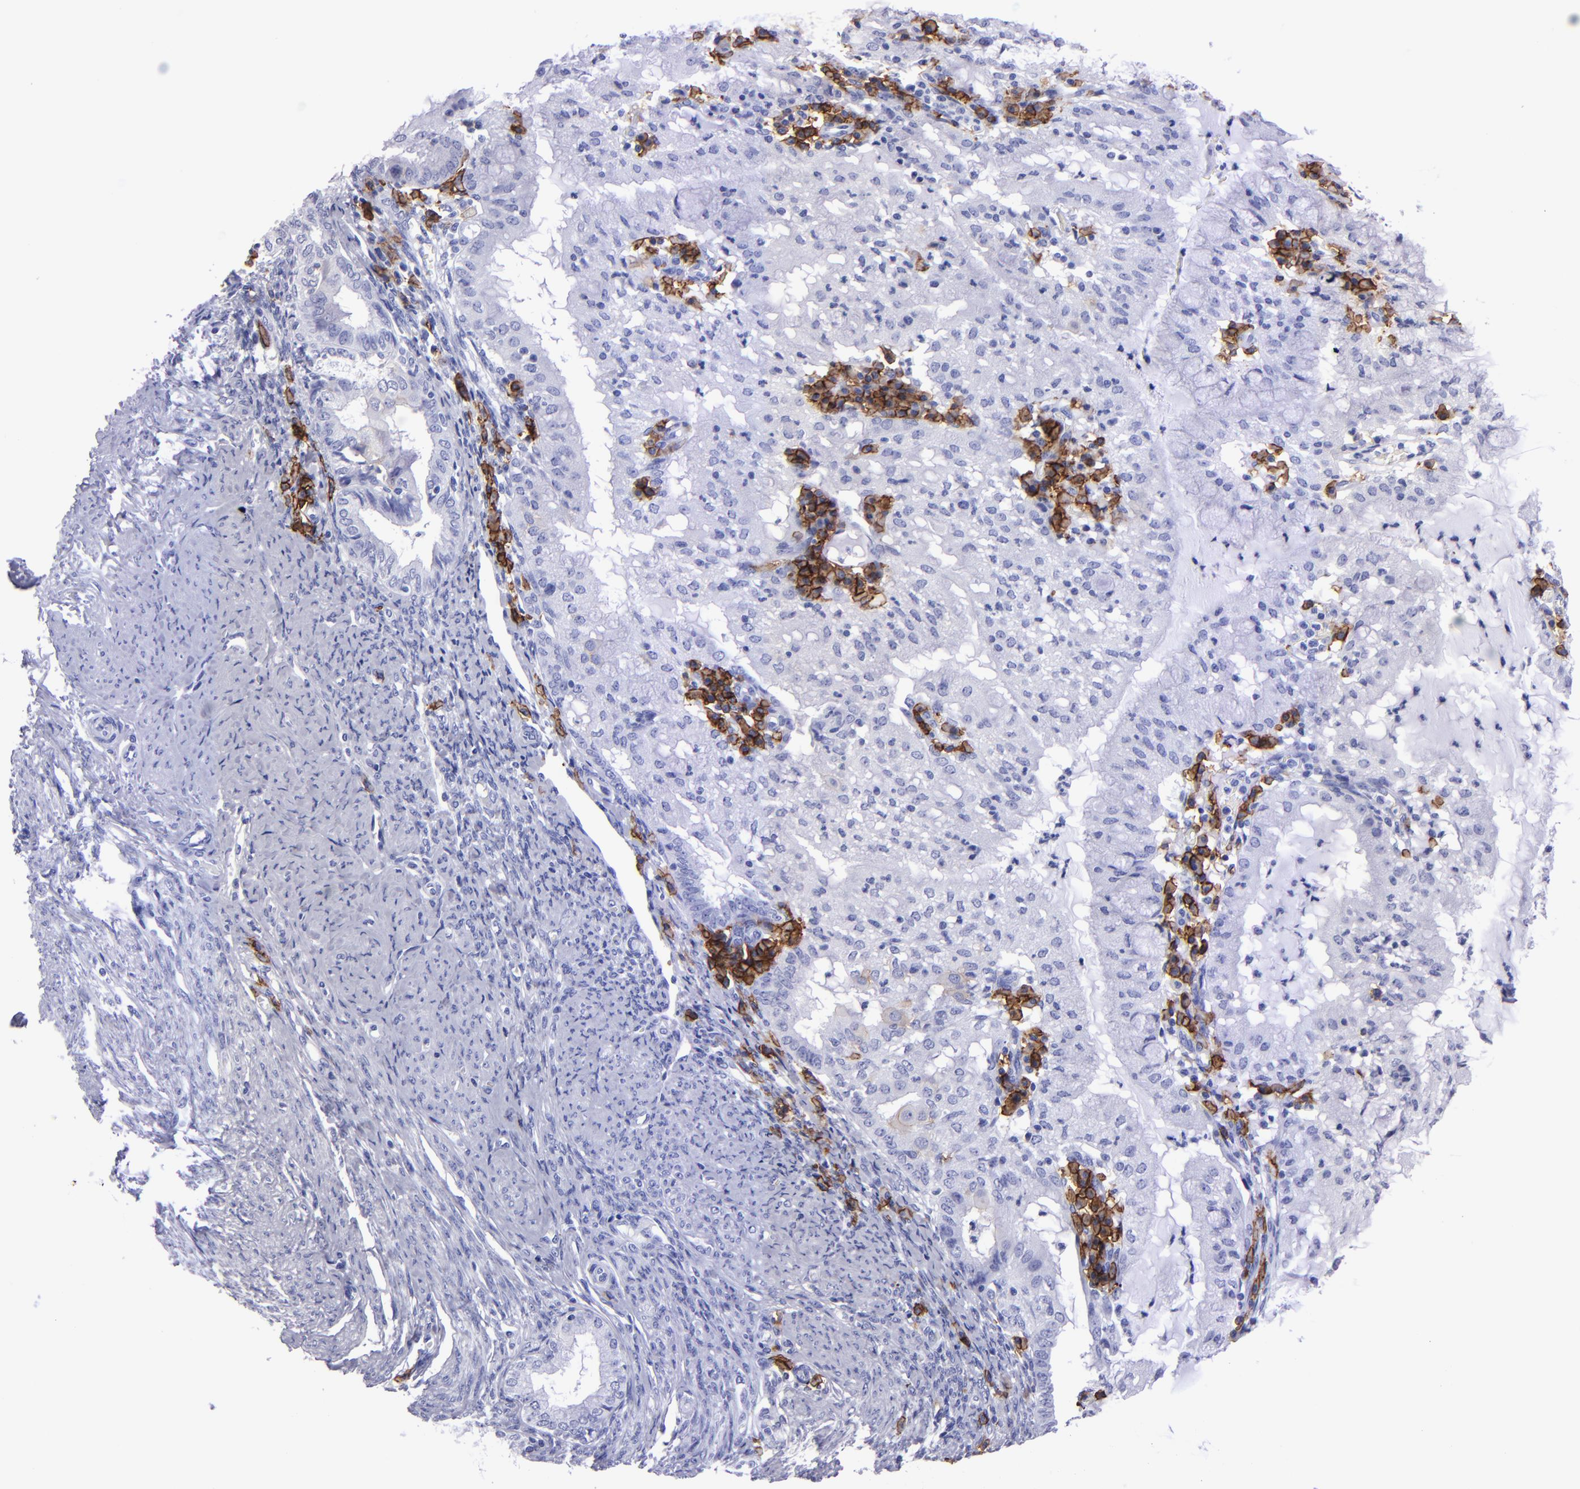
{"staining": {"intensity": "negative", "quantity": "none", "location": "none"}, "tissue": "endometrial cancer", "cell_type": "Tumor cells", "image_type": "cancer", "snomed": [{"axis": "morphology", "description": "Adenocarcinoma, NOS"}, {"axis": "topography", "description": "Endometrium"}], "caption": "Tumor cells are negative for protein expression in human endometrial adenocarcinoma.", "gene": "CD38", "patient": {"sex": "female", "age": 63}}